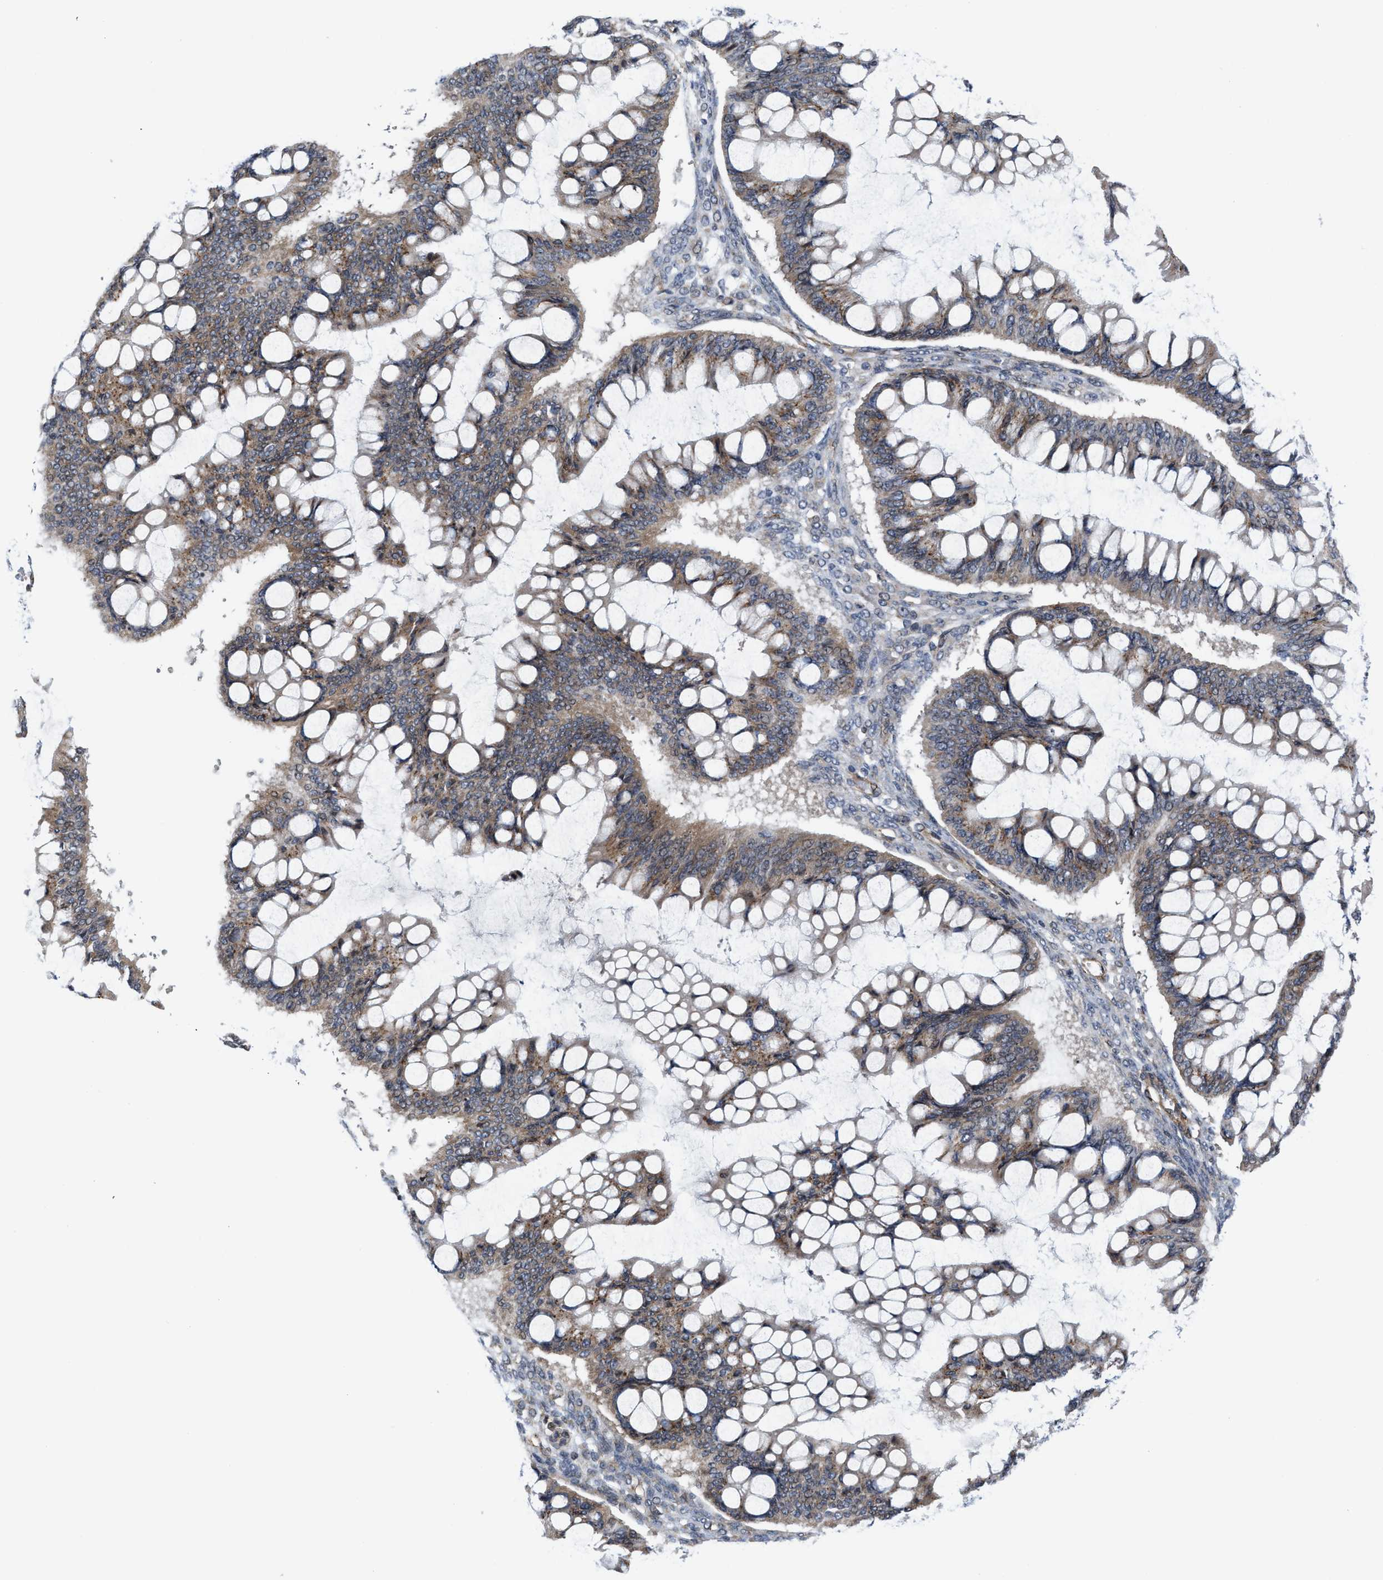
{"staining": {"intensity": "weak", "quantity": ">75%", "location": "cytoplasmic/membranous"}, "tissue": "ovarian cancer", "cell_type": "Tumor cells", "image_type": "cancer", "snomed": [{"axis": "morphology", "description": "Cystadenocarcinoma, mucinous, NOS"}, {"axis": "topography", "description": "Ovary"}], "caption": "Immunohistochemistry (IHC) (DAB (3,3'-diaminobenzidine)) staining of human mucinous cystadenocarcinoma (ovarian) exhibits weak cytoplasmic/membranous protein staining in about >75% of tumor cells.", "gene": "TGFB1I1", "patient": {"sex": "female", "age": 73}}